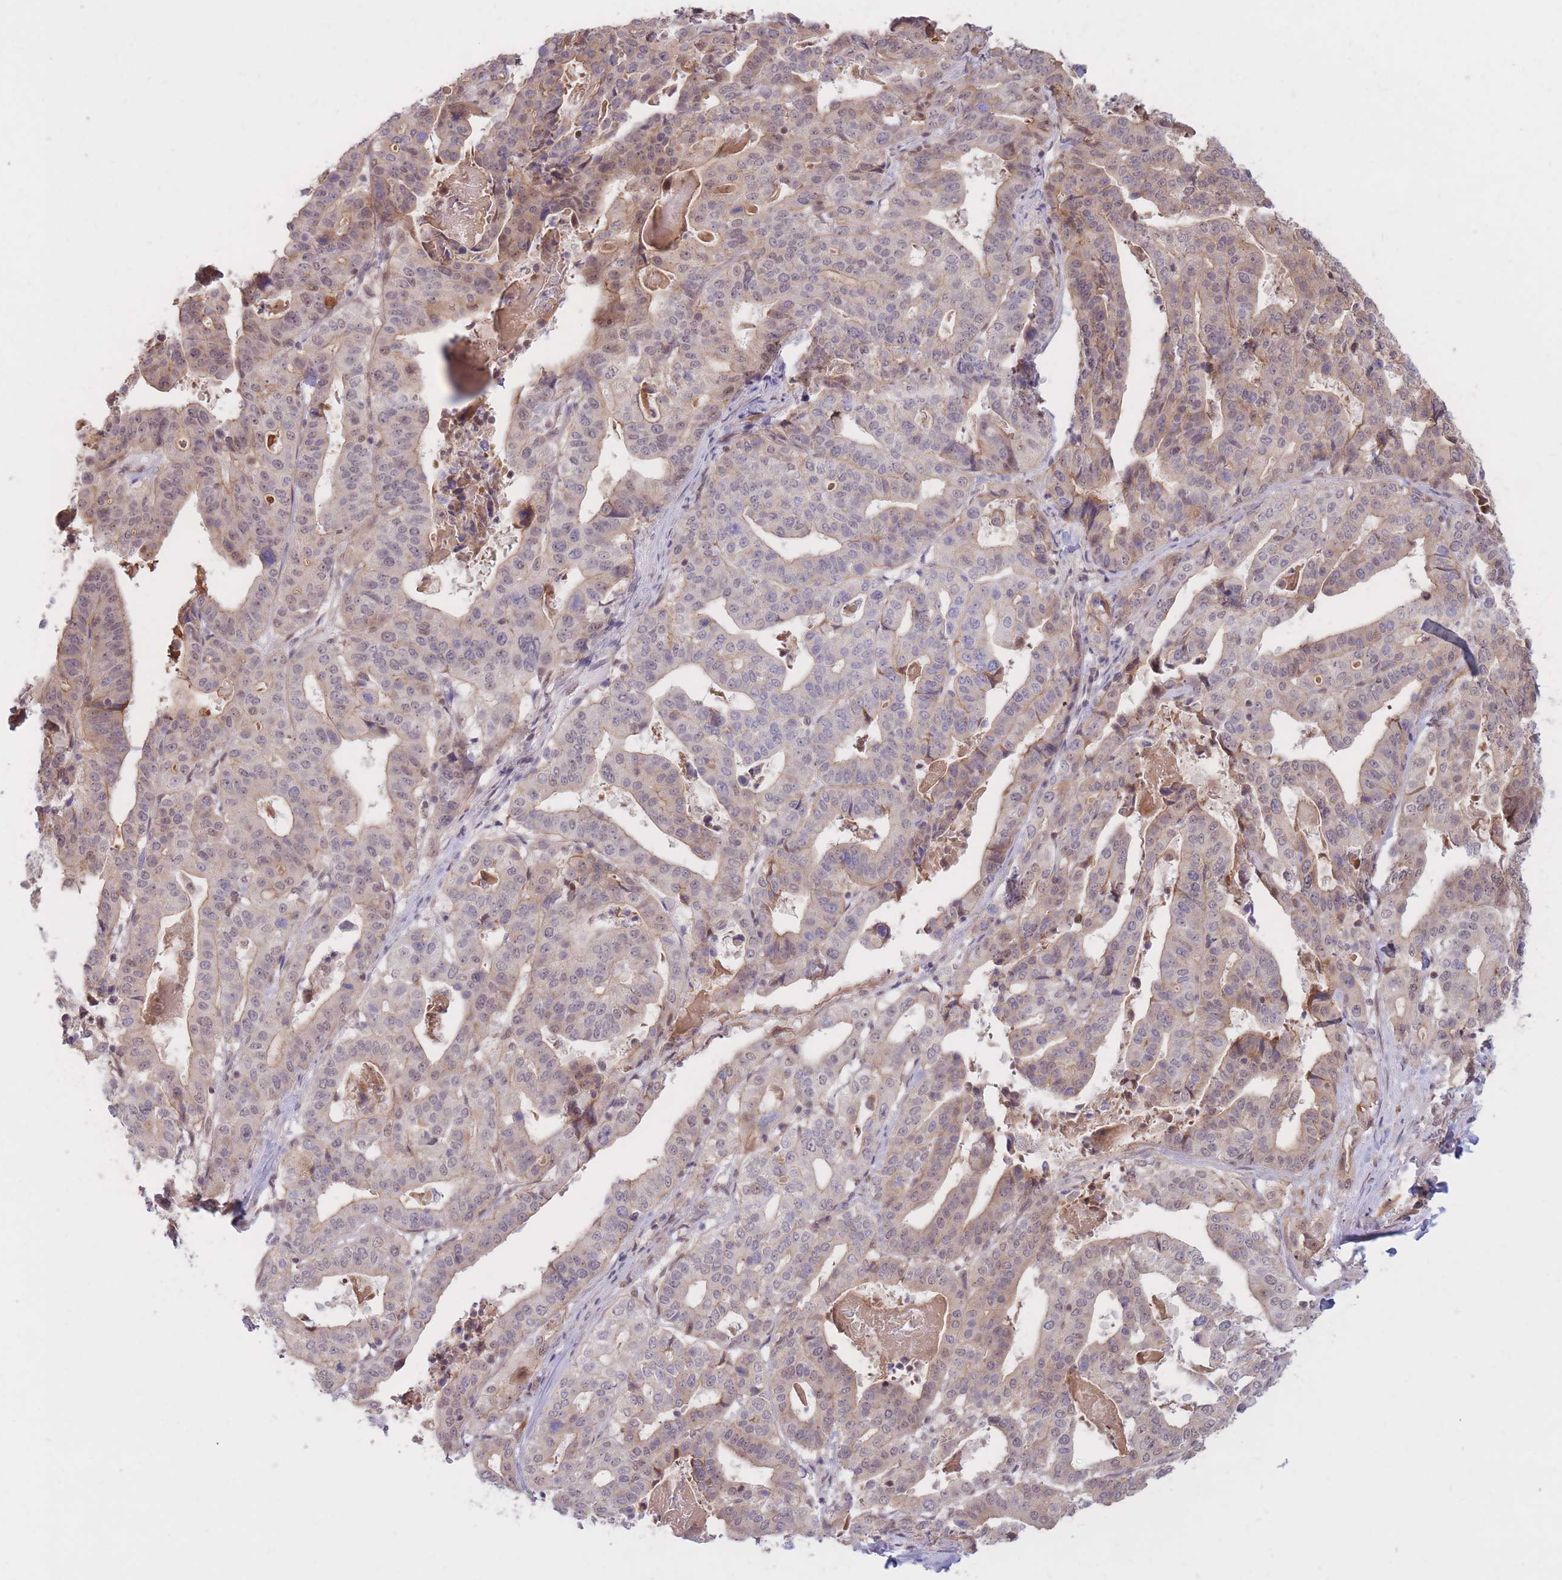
{"staining": {"intensity": "weak", "quantity": "25%-75%", "location": "cytoplasmic/membranous,nuclear"}, "tissue": "stomach cancer", "cell_type": "Tumor cells", "image_type": "cancer", "snomed": [{"axis": "morphology", "description": "Adenocarcinoma, NOS"}, {"axis": "topography", "description": "Stomach"}], "caption": "The photomicrograph displays a brown stain indicating the presence of a protein in the cytoplasmic/membranous and nuclear of tumor cells in stomach cancer.", "gene": "ERICH6B", "patient": {"sex": "male", "age": 48}}